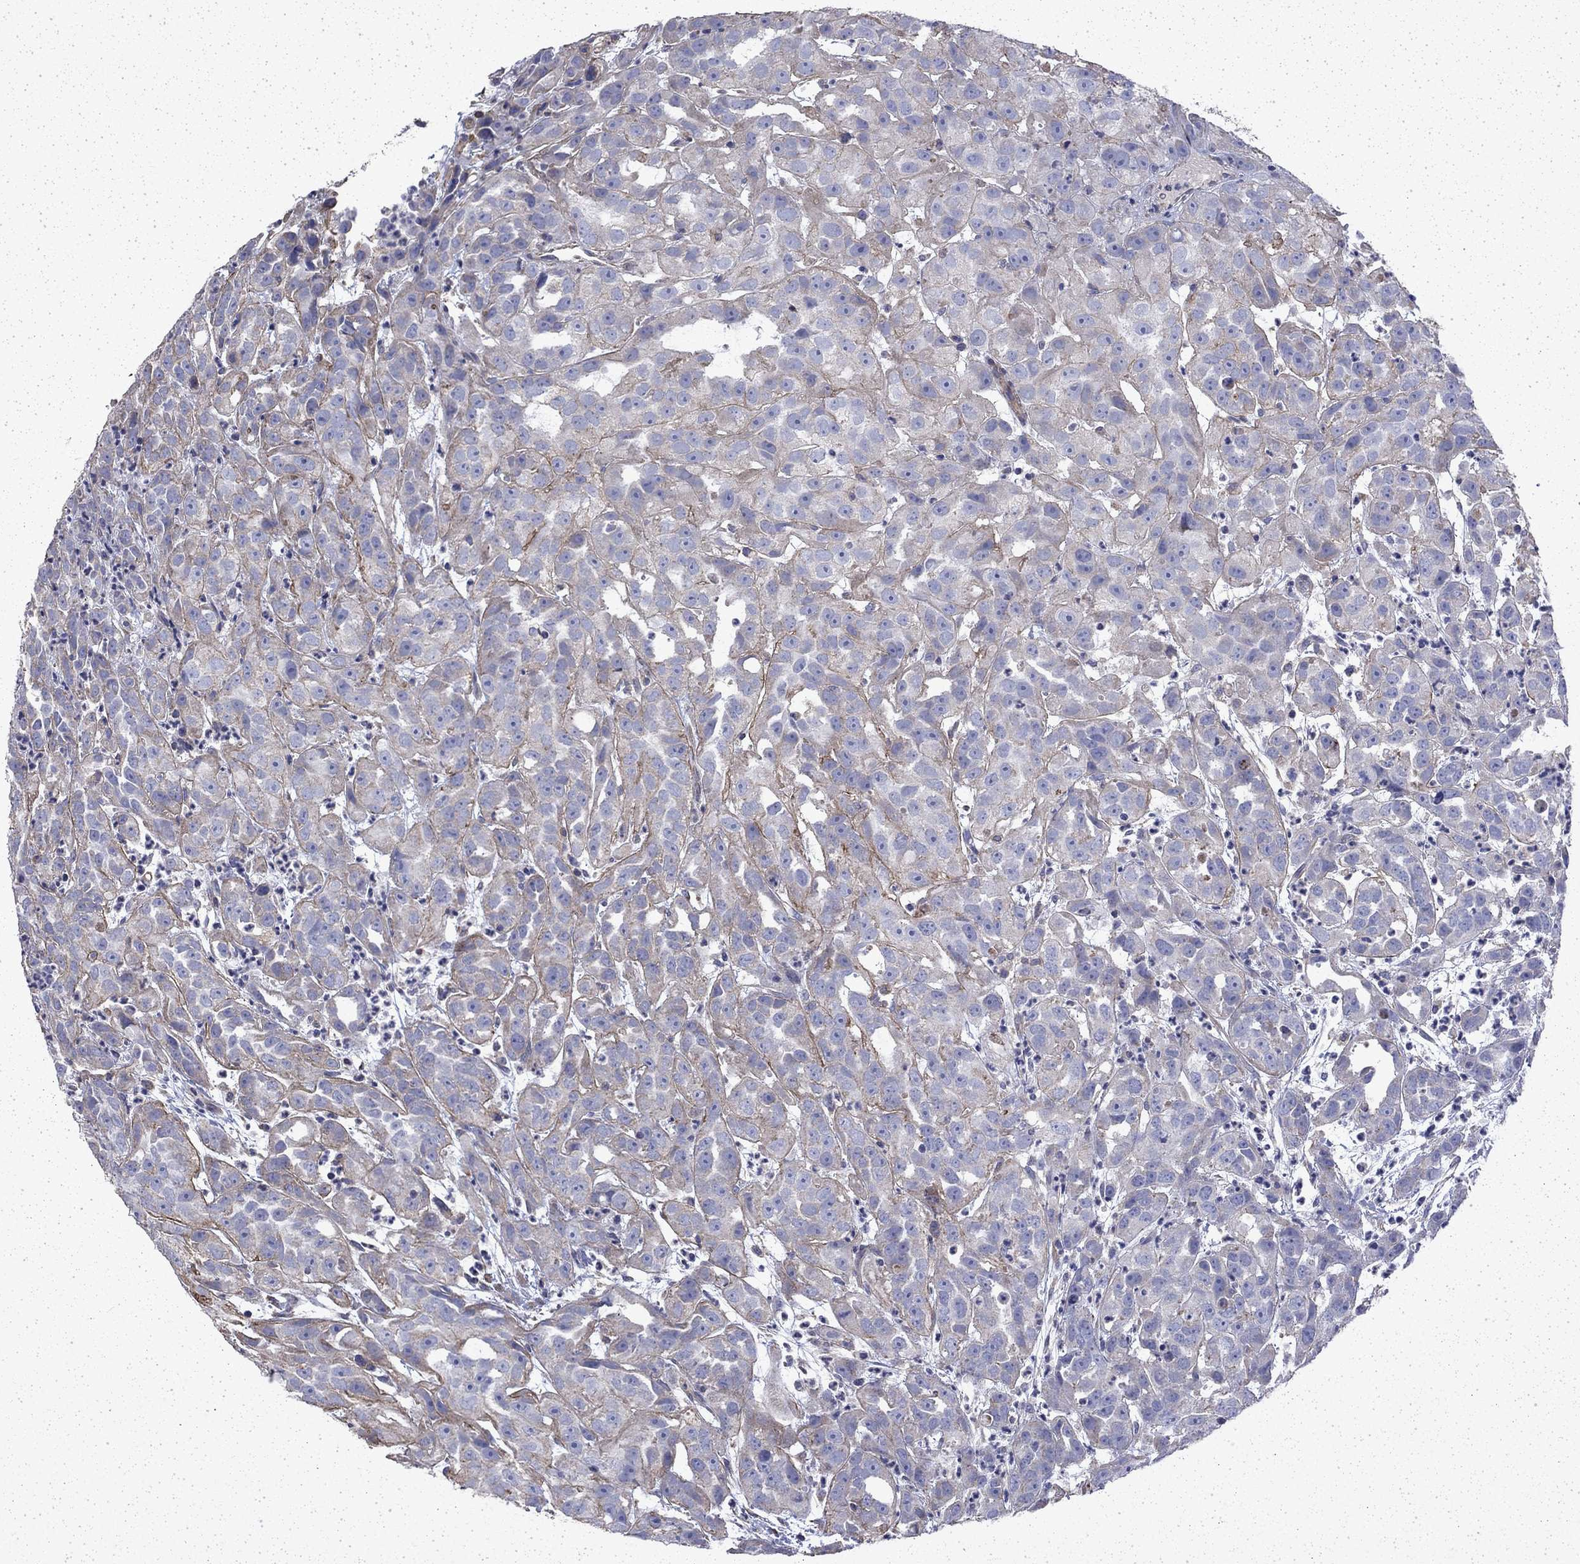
{"staining": {"intensity": "strong", "quantity": "<25%", "location": "cytoplasmic/membranous"}, "tissue": "urothelial cancer", "cell_type": "Tumor cells", "image_type": "cancer", "snomed": [{"axis": "morphology", "description": "Urothelial carcinoma, High grade"}, {"axis": "topography", "description": "Urinary bladder"}], "caption": "IHC (DAB (3,3'-diaminobenzidine)) staining of human high-grade urothelial carcinoma demonstrates strong cytoplasmic/membranous protein expression in about <25% of tumor cells.", "gene": "DTNA", "patient": {"sex": "female", "age": 41}}